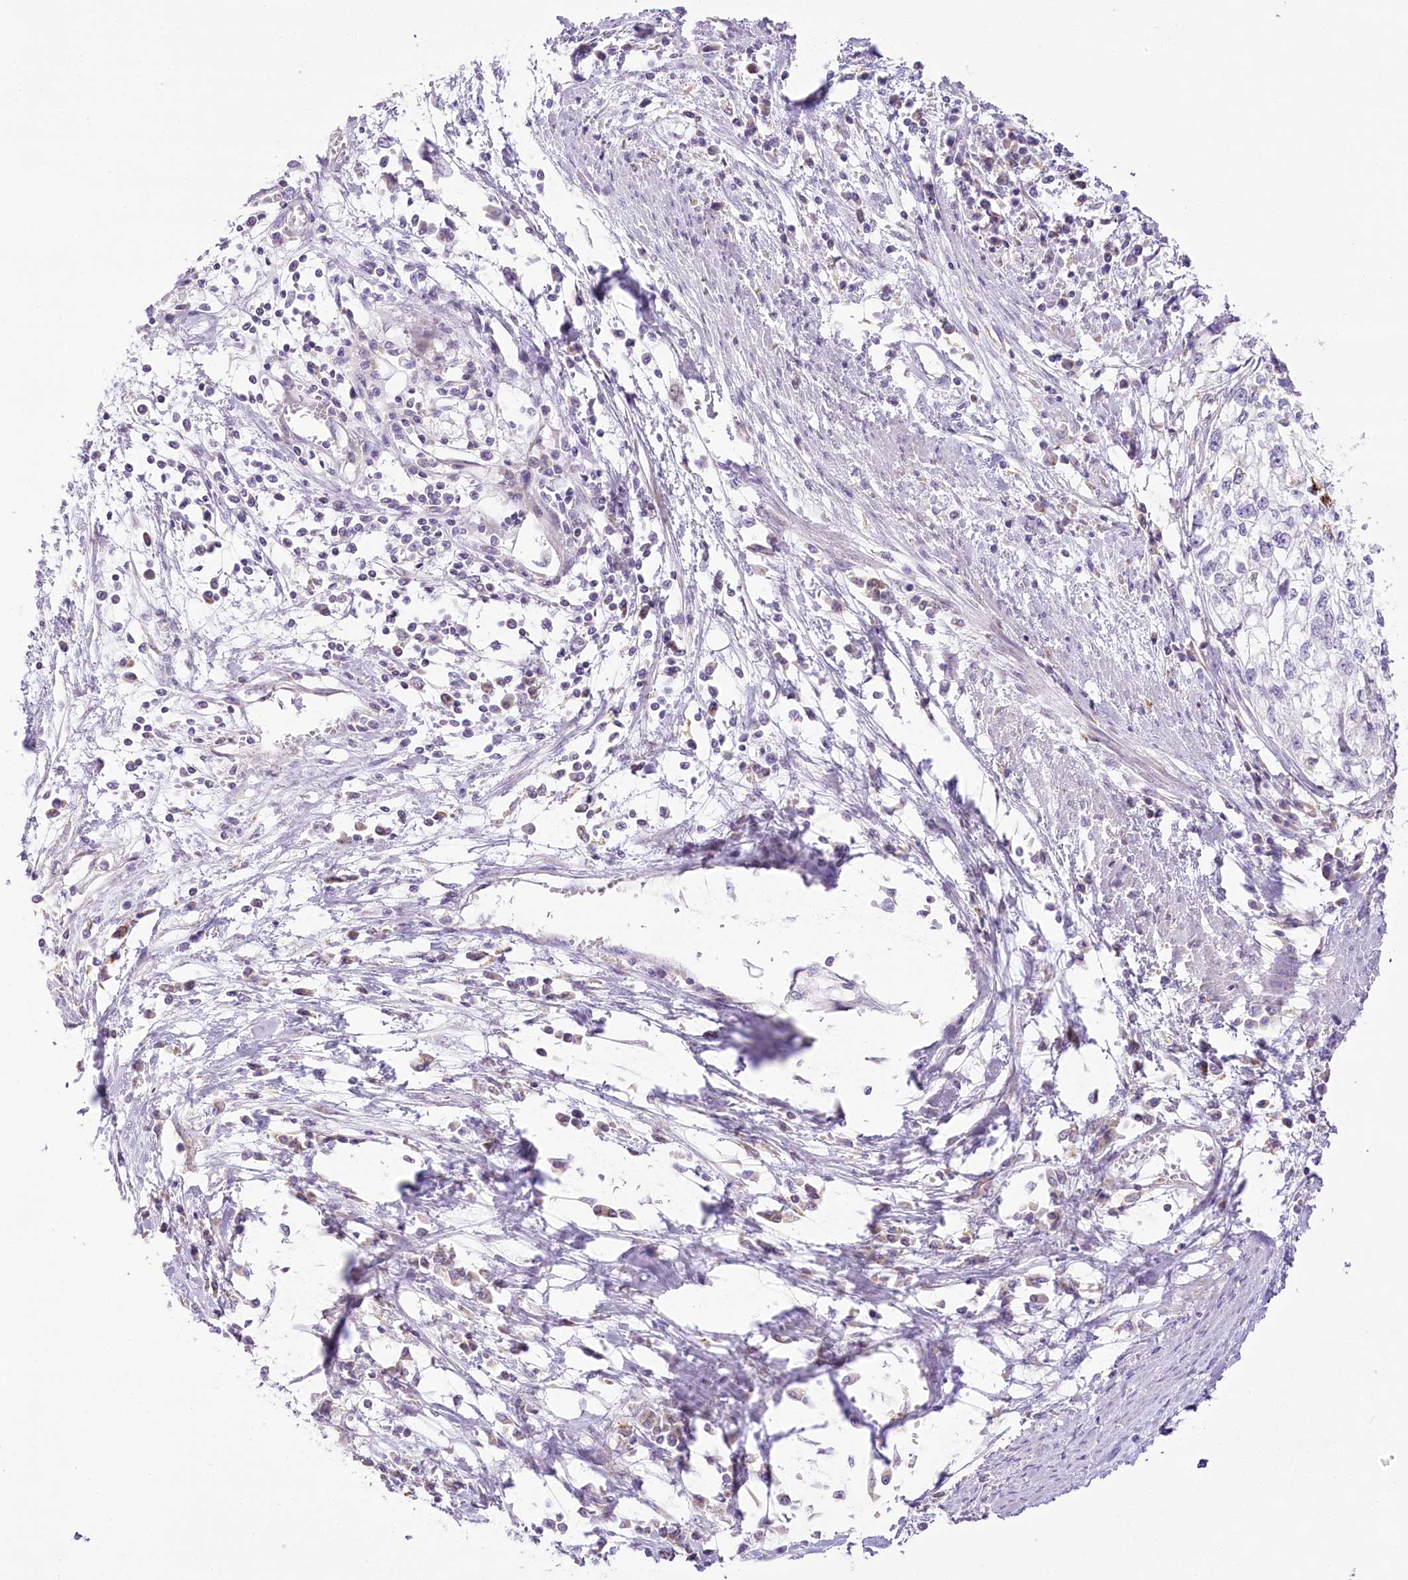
{"staining": {"intensity": "negative", "quantity": "none", "location": "none"}, "tissue": "cervical cancer", "cell_type": "Tumor cells", "image_type": "cancer", "snomed": [{"axis": "morphology", "description": "Squamous cell carcinoma, NOS"}, {"axis": "topography", "description": "Cervix"}], "caption": "A histopathology image of cervical squamous cell carcinoma stained for a protein demonstrates no brown staining in tumor cells.", "gene": "CCDC30", "patient": {"sex": "female", "age": 57}}